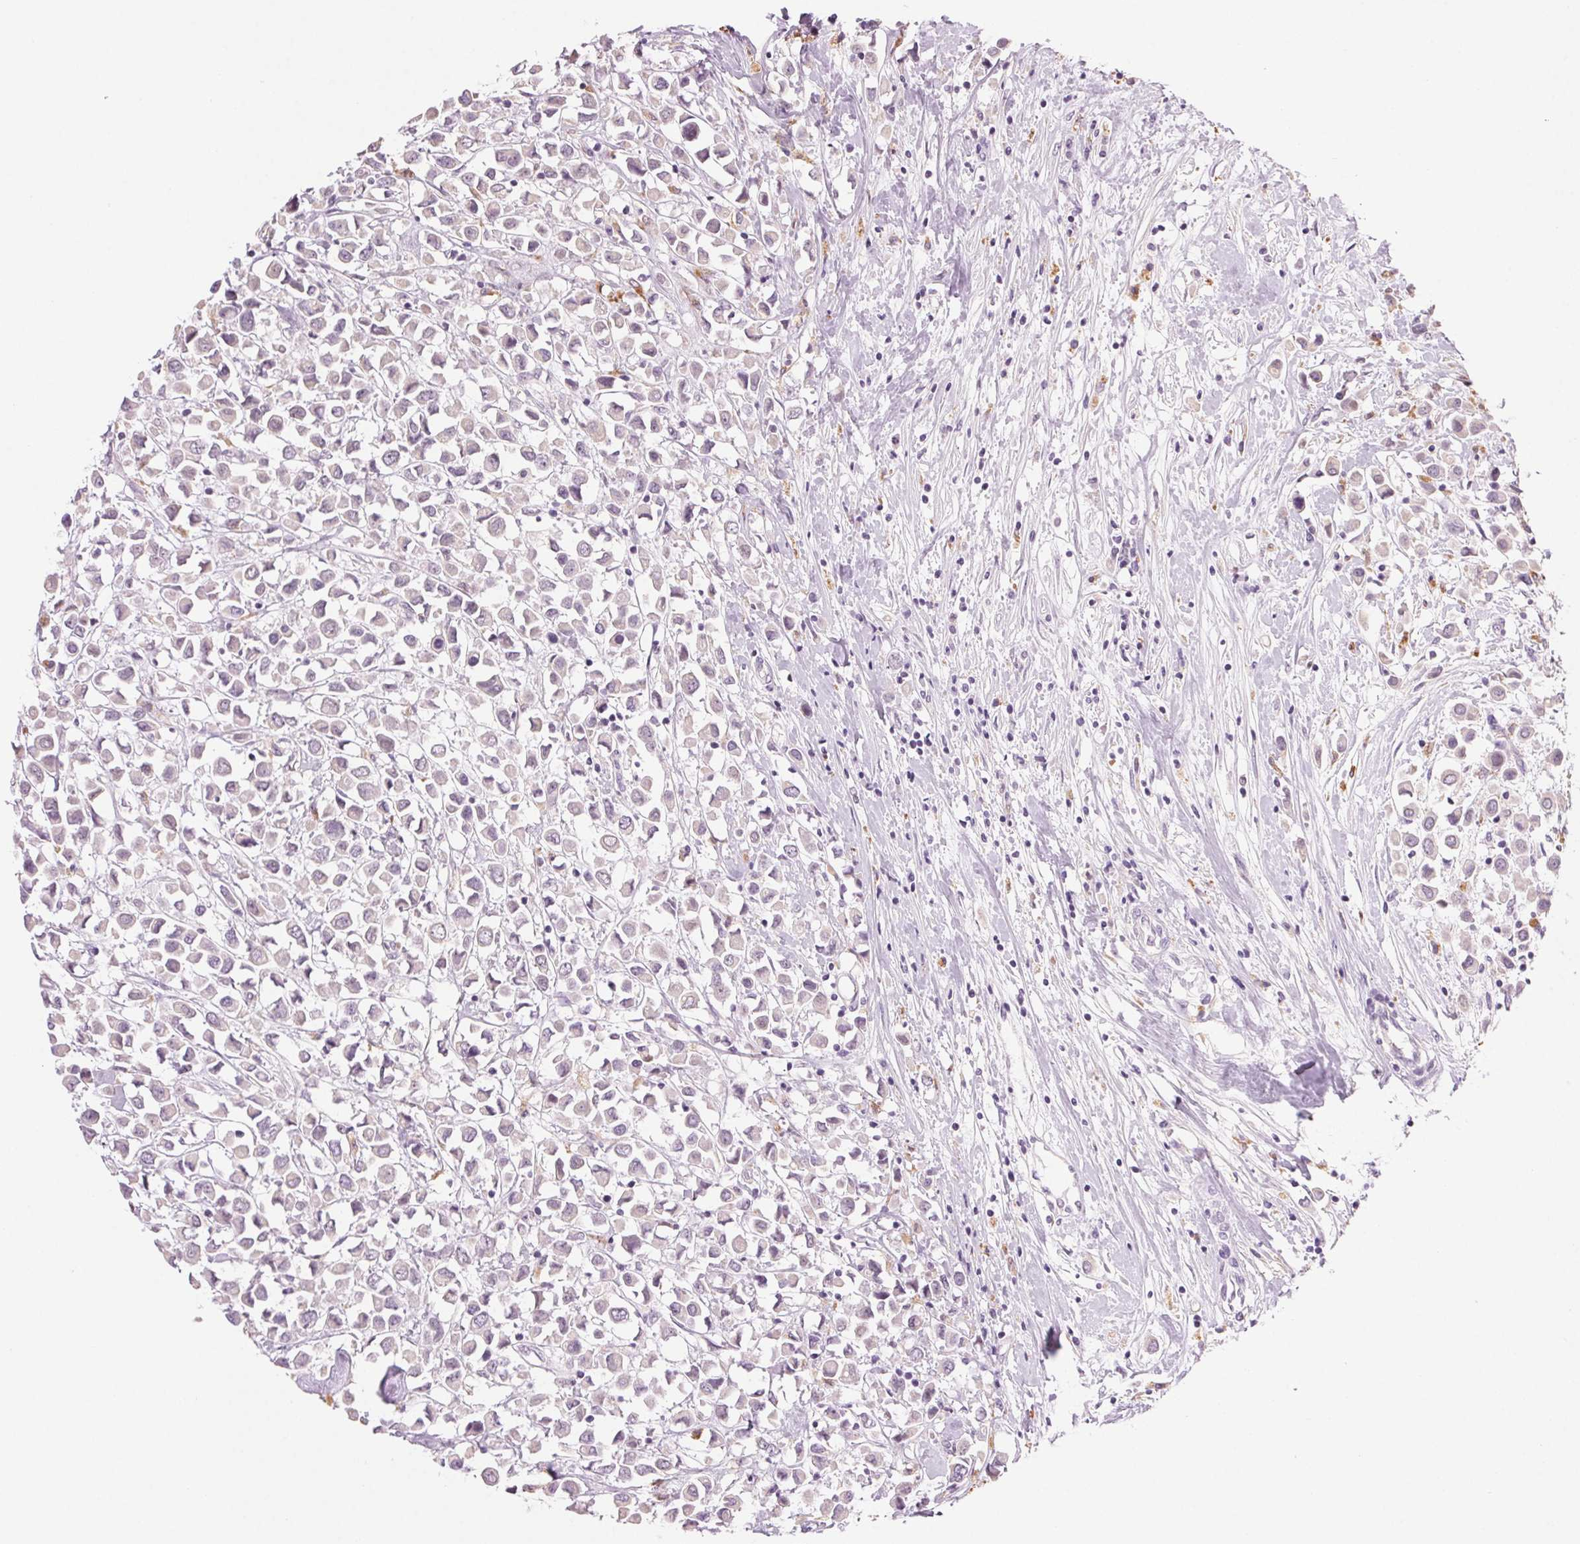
{"staining": {"intensity": "negative", "quantity": "none", "location": "none"}, "tissue": "breast cancer", "cell_type": "Tumor cells", "image_type": "cancer", "snomed": [{"axis": "morphology", "description": "Duct carcinoma"}, {"axis": "topography", "description": "Breast"}], "caption": "Tumor cells are negative for protein expression in human breast cancer (infiltrating ductal carcinoma).", "gene": "MPO", "patient": {"sex": "female", "age": 61}}